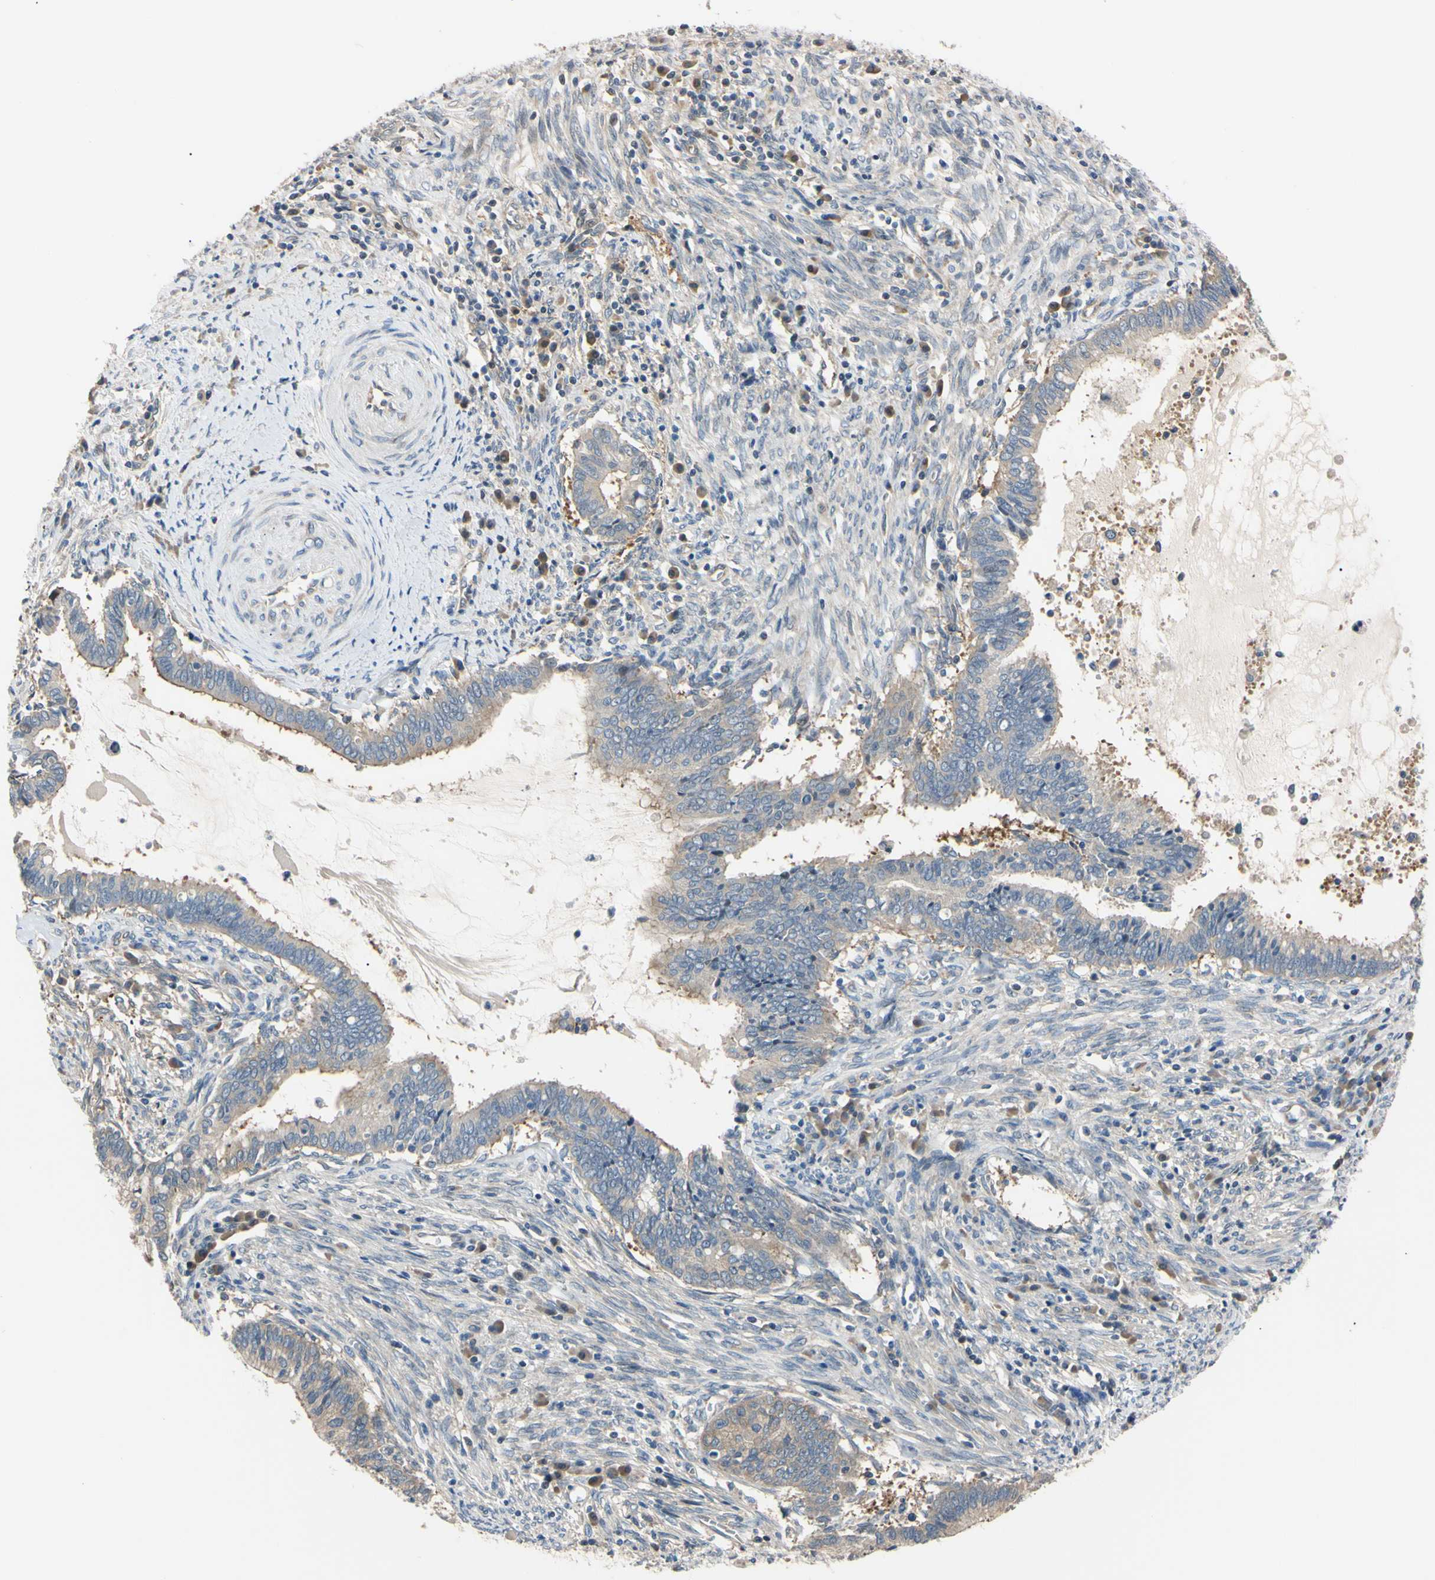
{"staining": {"intensity": "weak", "quantity": ">75%", "location": "cytoplasmic/membranous"}, "tissue": "cervical cancer", "cell_type": "Tumor cells", "image_type": "cancer", "snomed": [{"axis": "morphology", "description": "Adenocarcinoma, NOS"}, {"axis": "topography", "description": "Cervix"}], "caption": "Protein analysis of cervical cancer tissue exhibits weak cytoplasmic/membranous positivity in about >75% of tumor cells. (DAB (3,3'-diaminobenzidine) IHC with brightfield microscopy, high magnification).", "gene": "RARS1", "patient": {"sex": "female", "age": 44}}